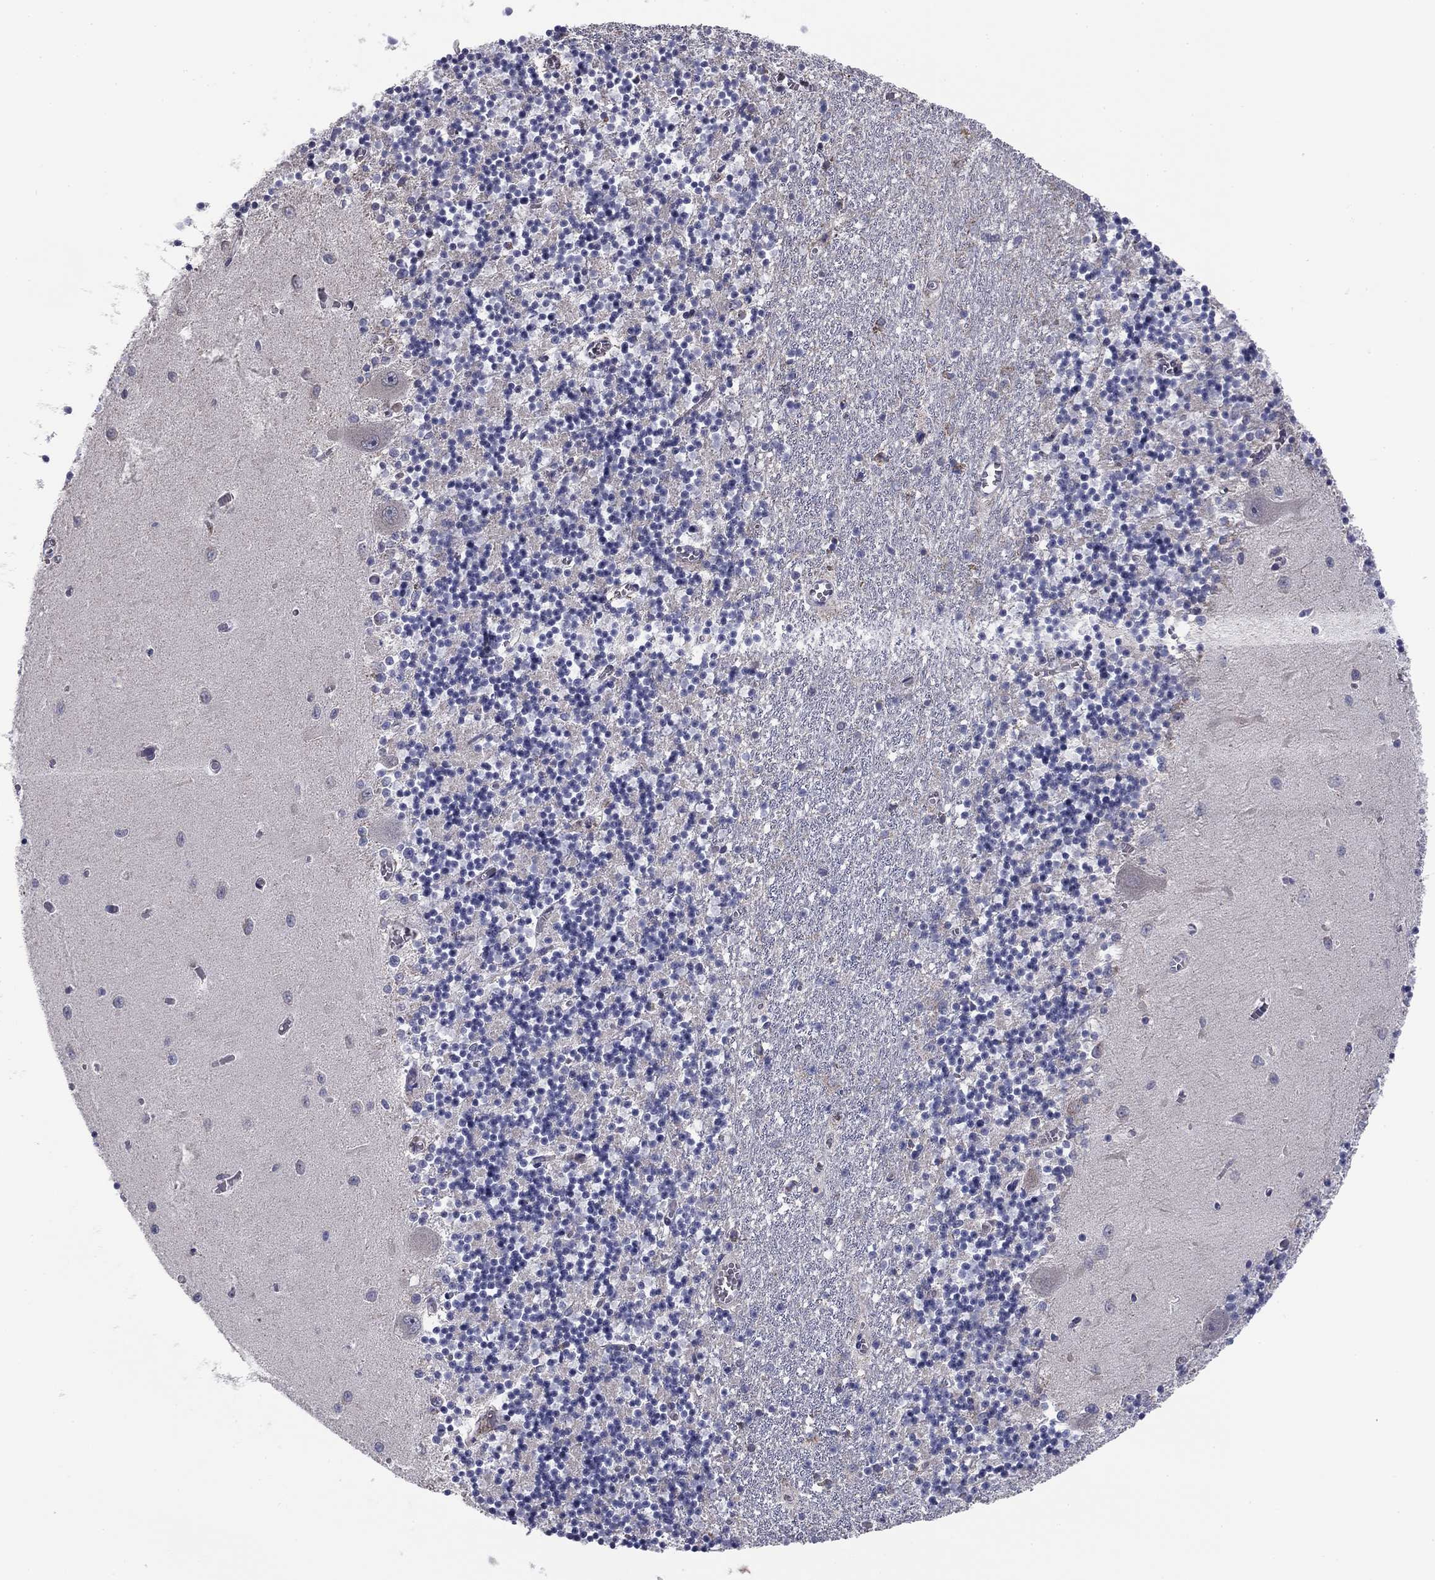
{"staining": {"intensity": "negative", "quantity": "none", "location": "none"}, "tissue": "cerebellum", "cell_type": "Cells in granular layer", "image_type": "normal", "snomed": [{"axis": "morphology", "description": "Normal tissue, NOS"}, {"axis": "topography", "description": "Cerebellum"}], "caption": "Cells in granular layer show no significant expression in normal cerebellum. (Stains: DAB (3,3'-diaminobenzidine) IHC with hematoxylin counter stain, Microscopy: brightfield microscopy at high magnification).", "gene": "HSPB2", "patient": {"sex": "female", "age": 64}}